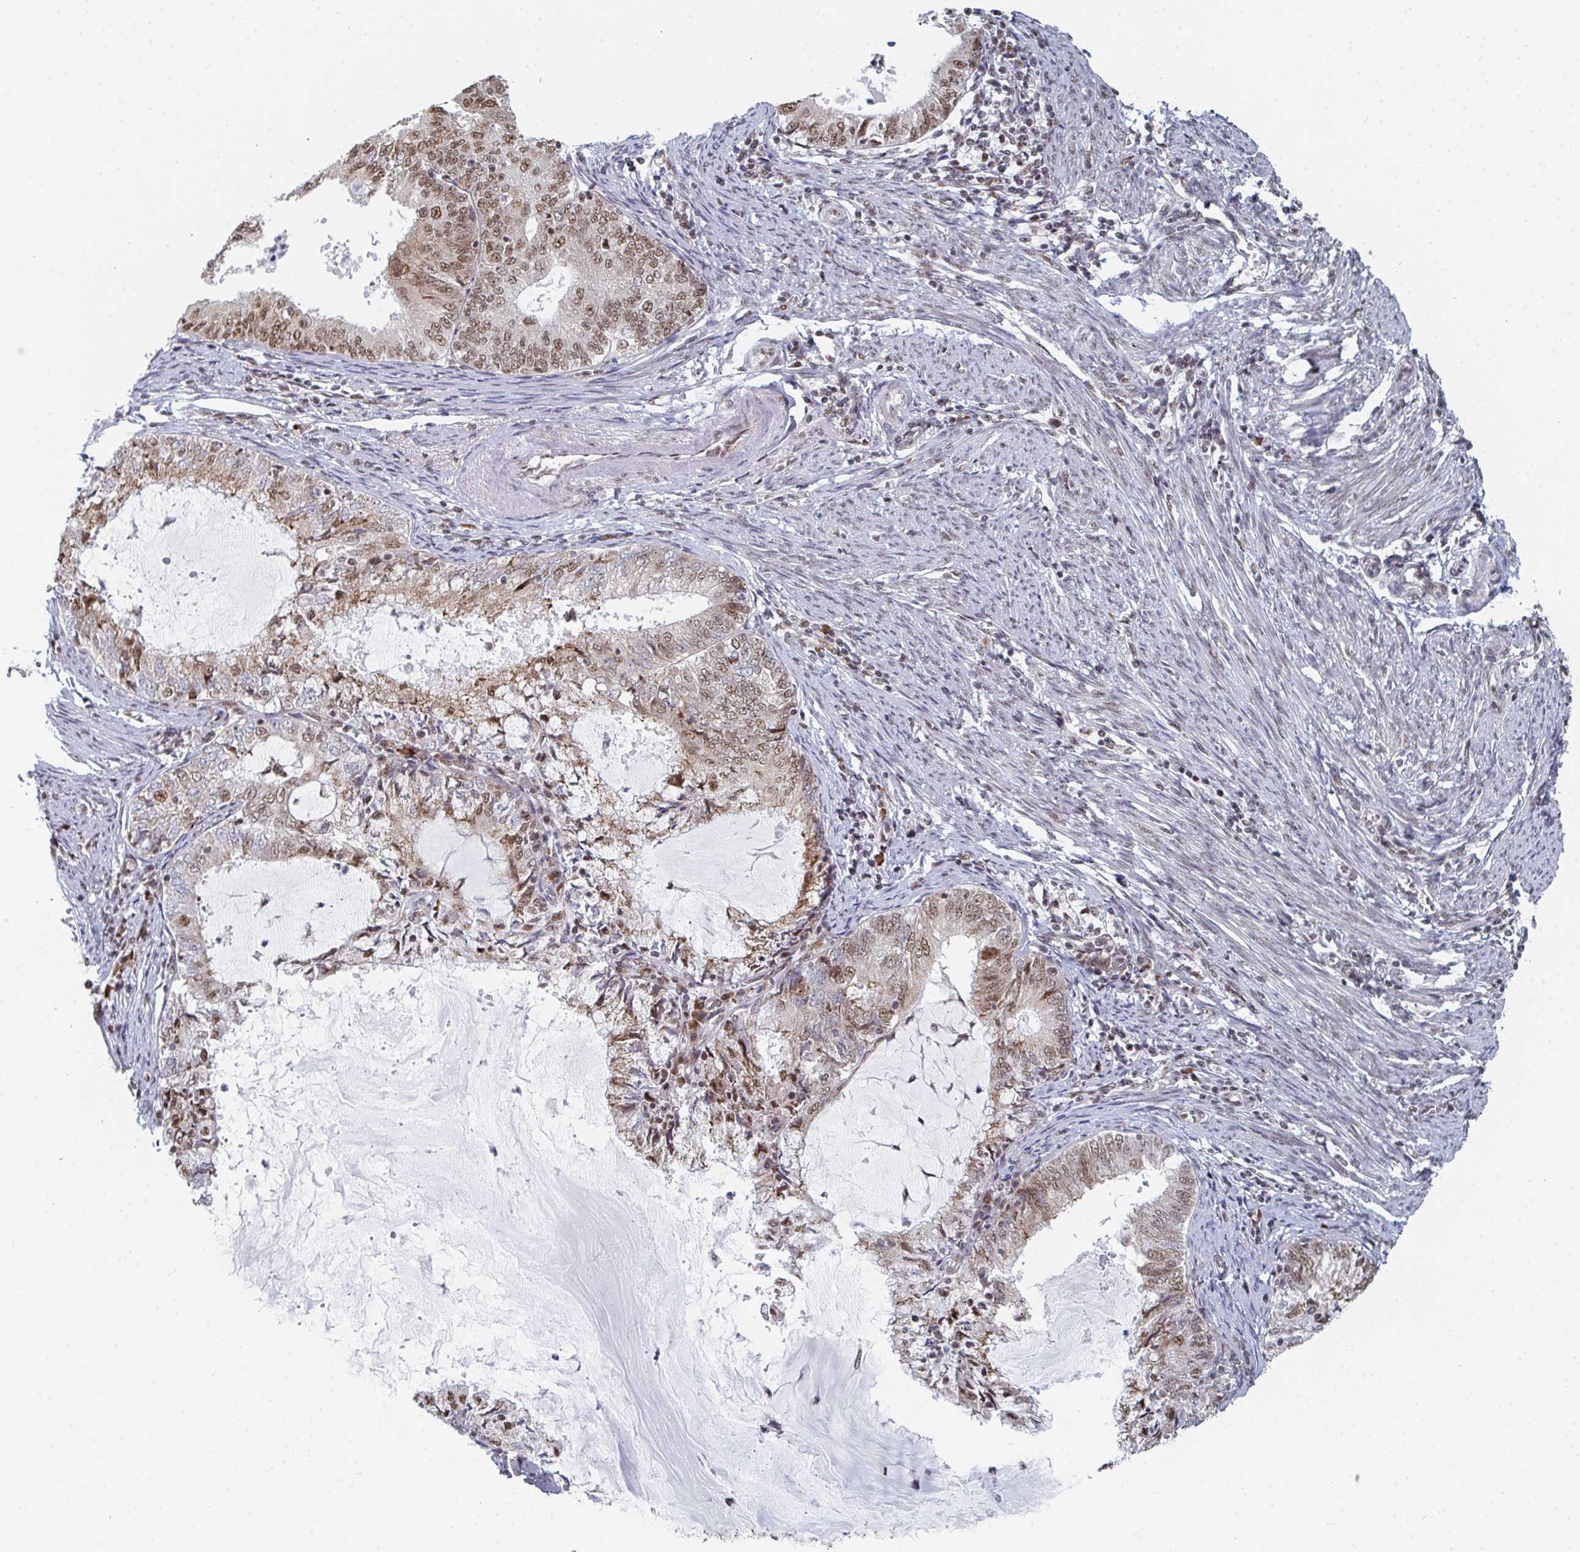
{"staining": {"intensity": "moderate", "quantity": "25%-75%", "location": "nuclear"}, "tissue": "endometrial cancer", "cell_type": "Tumor cells", "image_type": "cancer", "snomed": [{"axis": "morphology", "description": "Adenocarcinoma, NOS"}, {"axis": "topography", "description": "Endometrium"}], "caption": "Endometrial cancer (adenocarcinoma) stained for a protein (brown) shows moderate nuclear positive staining in about 25%-75% of tumor cells.", "gene": "MBNL1", "patient": {"sex": "female", "age": 57}}